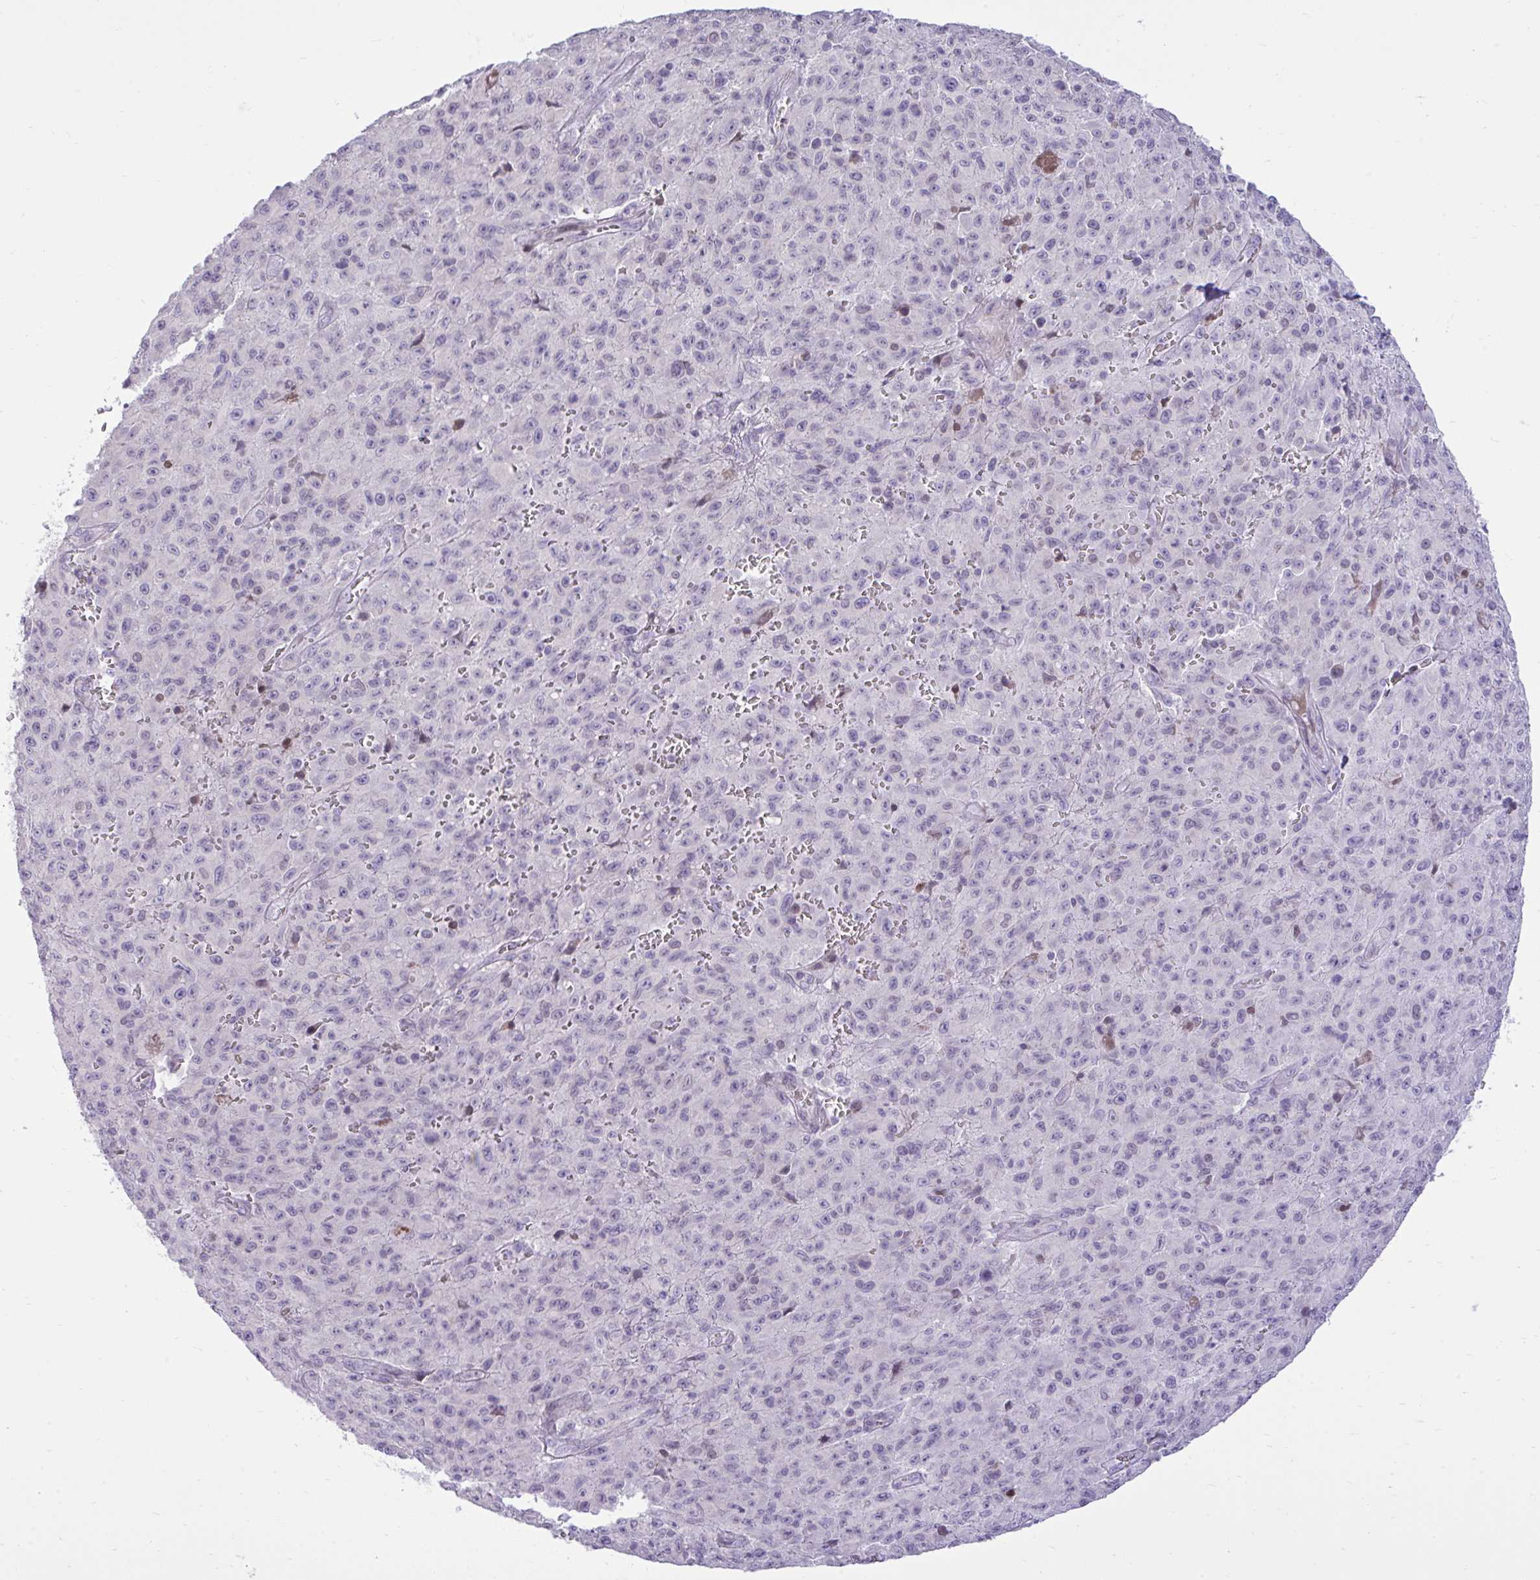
{"staining": {"intensity": "negative", "quantity": "none", "location": "none"}, "tissue": "melanoma", "cell_type": "Tumor cells", "image_type": "cancer", "snomed": [{"axis": "morphology", "description": "Malignant melanoma, NOS"}, {"axis": "topography", "description": "Skin"}], "caption": "A histopathology image of melanoma stained for a protein displays no brown staining in tumor cells.", "gene": "SPAG1", "patient": {"sex": "male", "age": 46}}